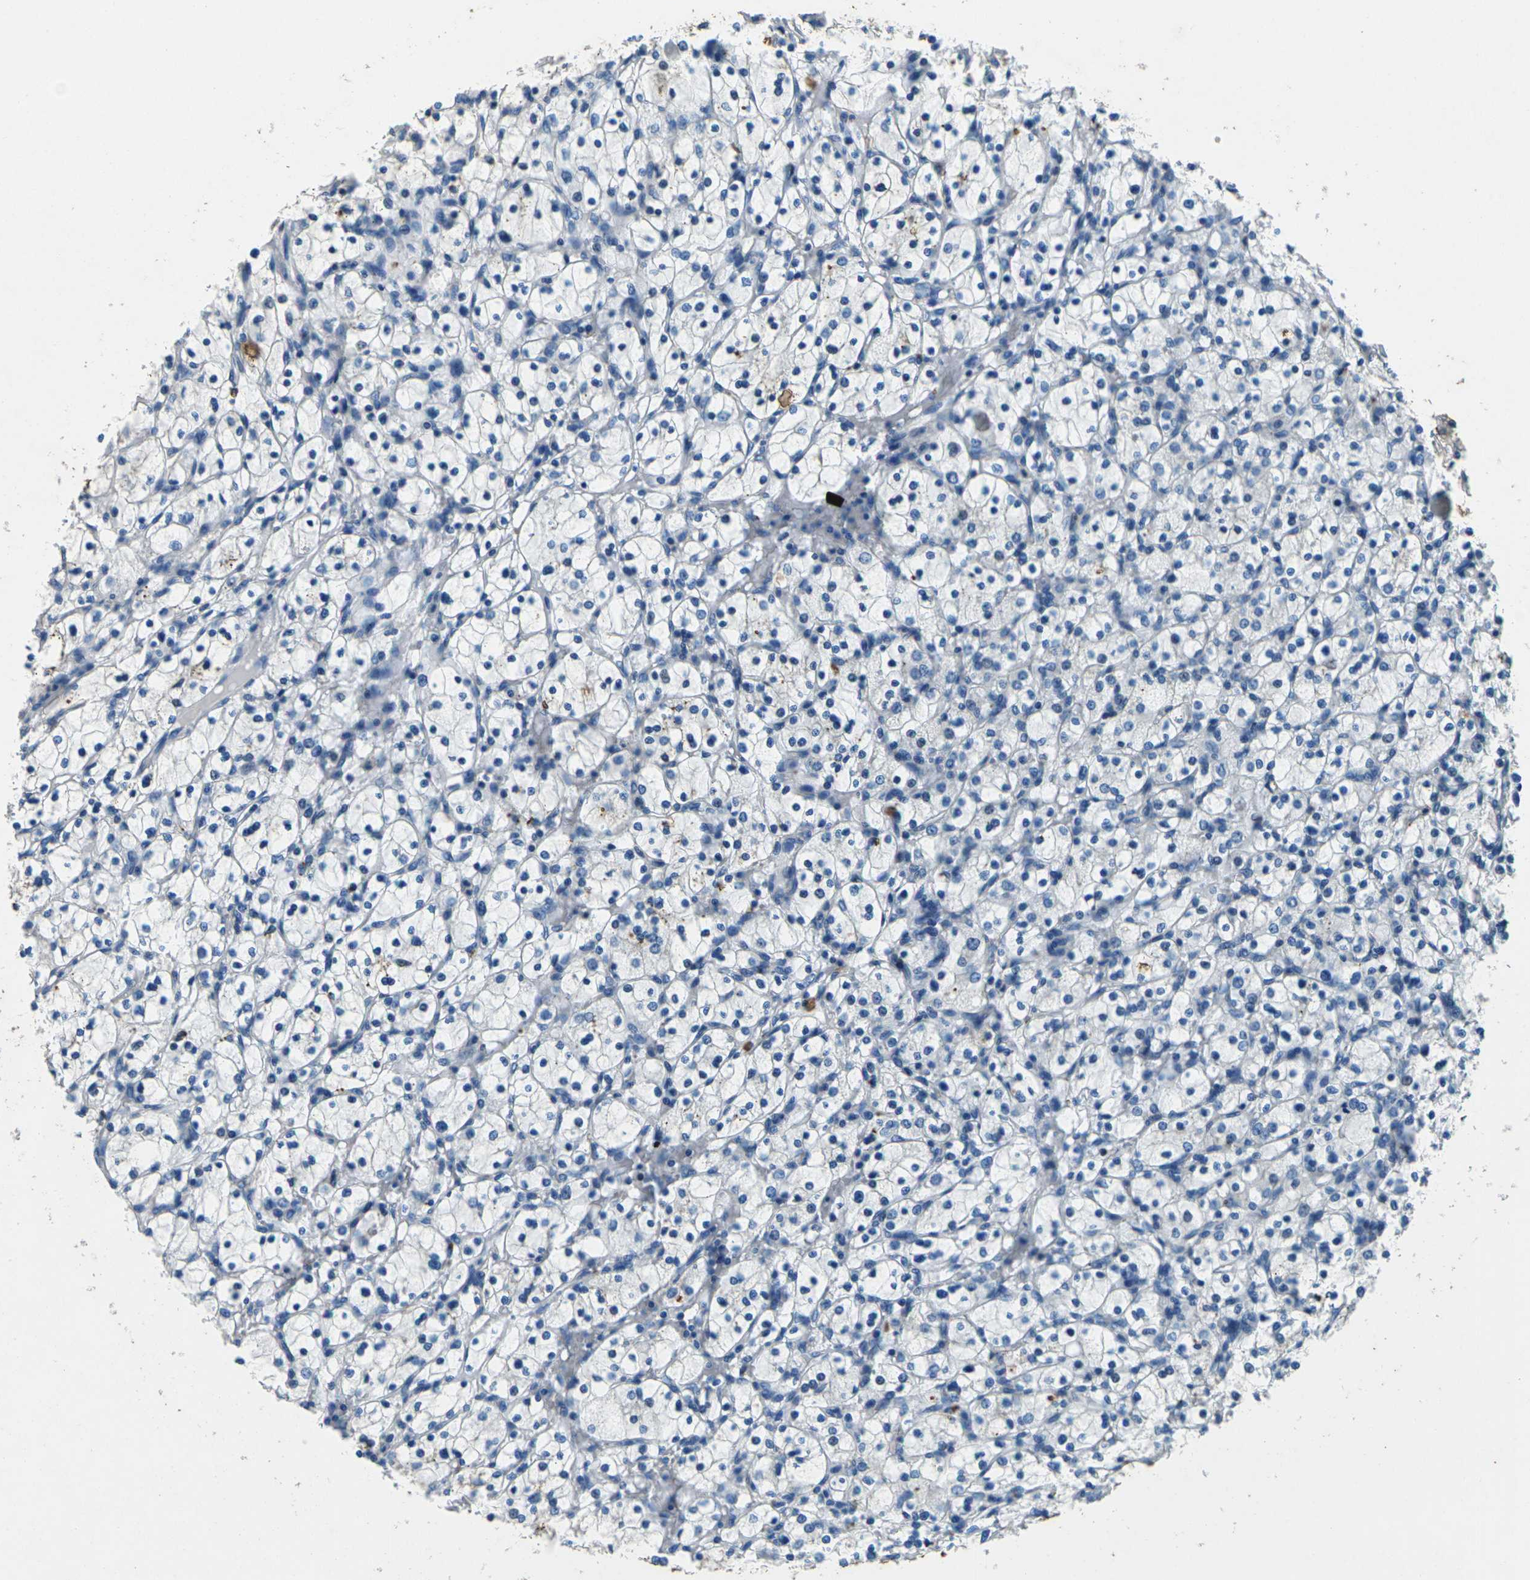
{"staining": {"intensity": "negative", "quantity": "none", "location": "none"}, "tissue": "renal cancer", "cell_type": "Tumor cells", "image_type": "cancer", "snomed": [{"axis": "morphology", "description": "Adenocarcinoma, NOS"}, {"axis": "topography", "description": "Kidney"}], "caption": "A high-resolution image shows IHC staining of renal adenocarcinoma, which displays no significant staining in tumor cells. Brightfield microscopy of immunohistochemistry stained with DAB (brown) and hematoxylin (blue), captured at high magnification.", "gene": "SIGLEC14", "patient": {"sex": "female", "age": 83}}